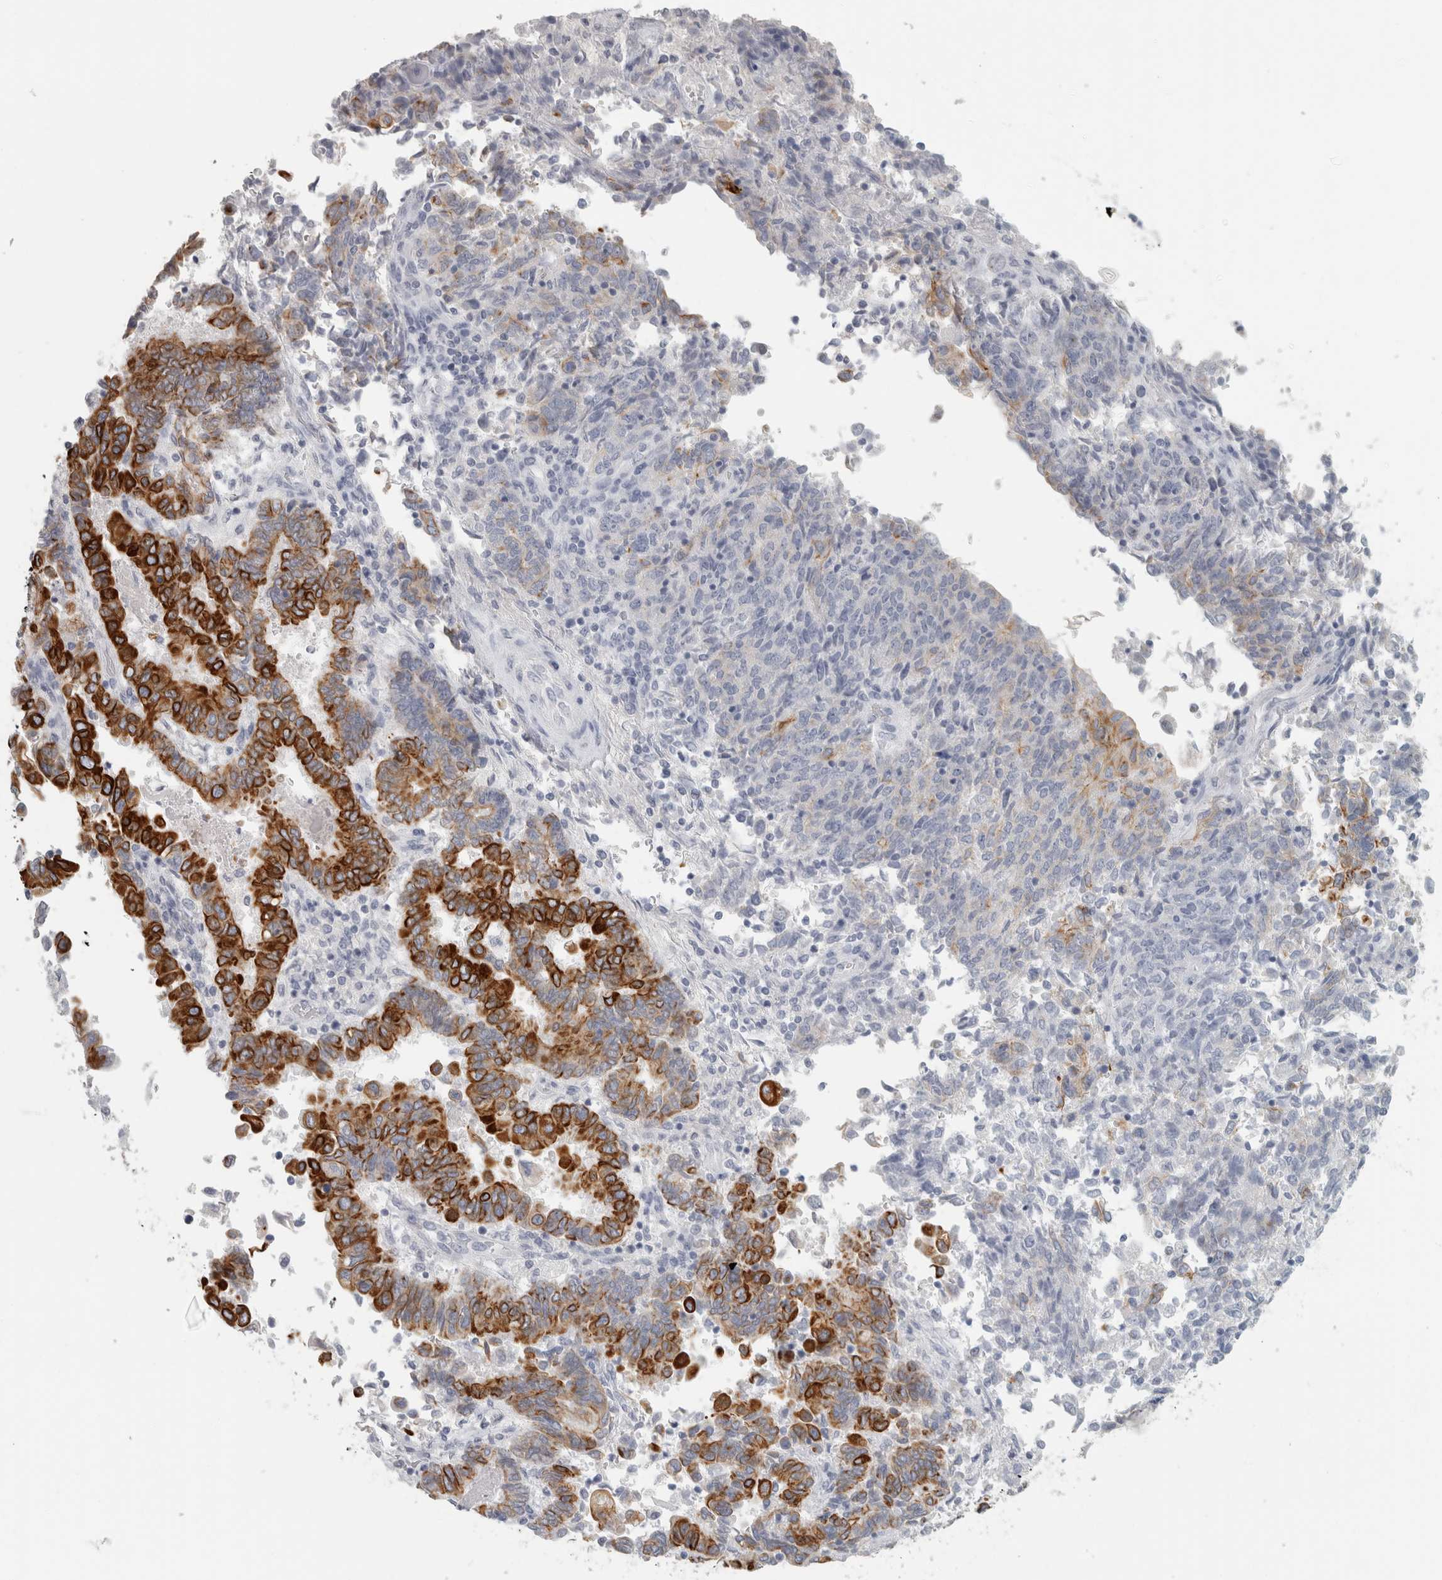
{"staining": {"intensity": "strong", "quantity": "25%-75%", "location": "cytoplasmic/membranous"}, "tissue": "endometrial cancer", "cell_type": "Tumor cells", "image_type": "cancer", "snomed": [{"axis": "morphology", "description": "Adenocarcinoma, NOS"}, {"axis": "topography", "description": "Endometrium"}], "caption": "Immunohistochemical staining of human endometrial cancer (adenocarcinoma) exhibits strong cytoplasmic/membranous protein positivity in approximately 25%-75% of tumor cells.", "gene": "SLC28A3", "patient": {"sex": "female", "age": 80}}